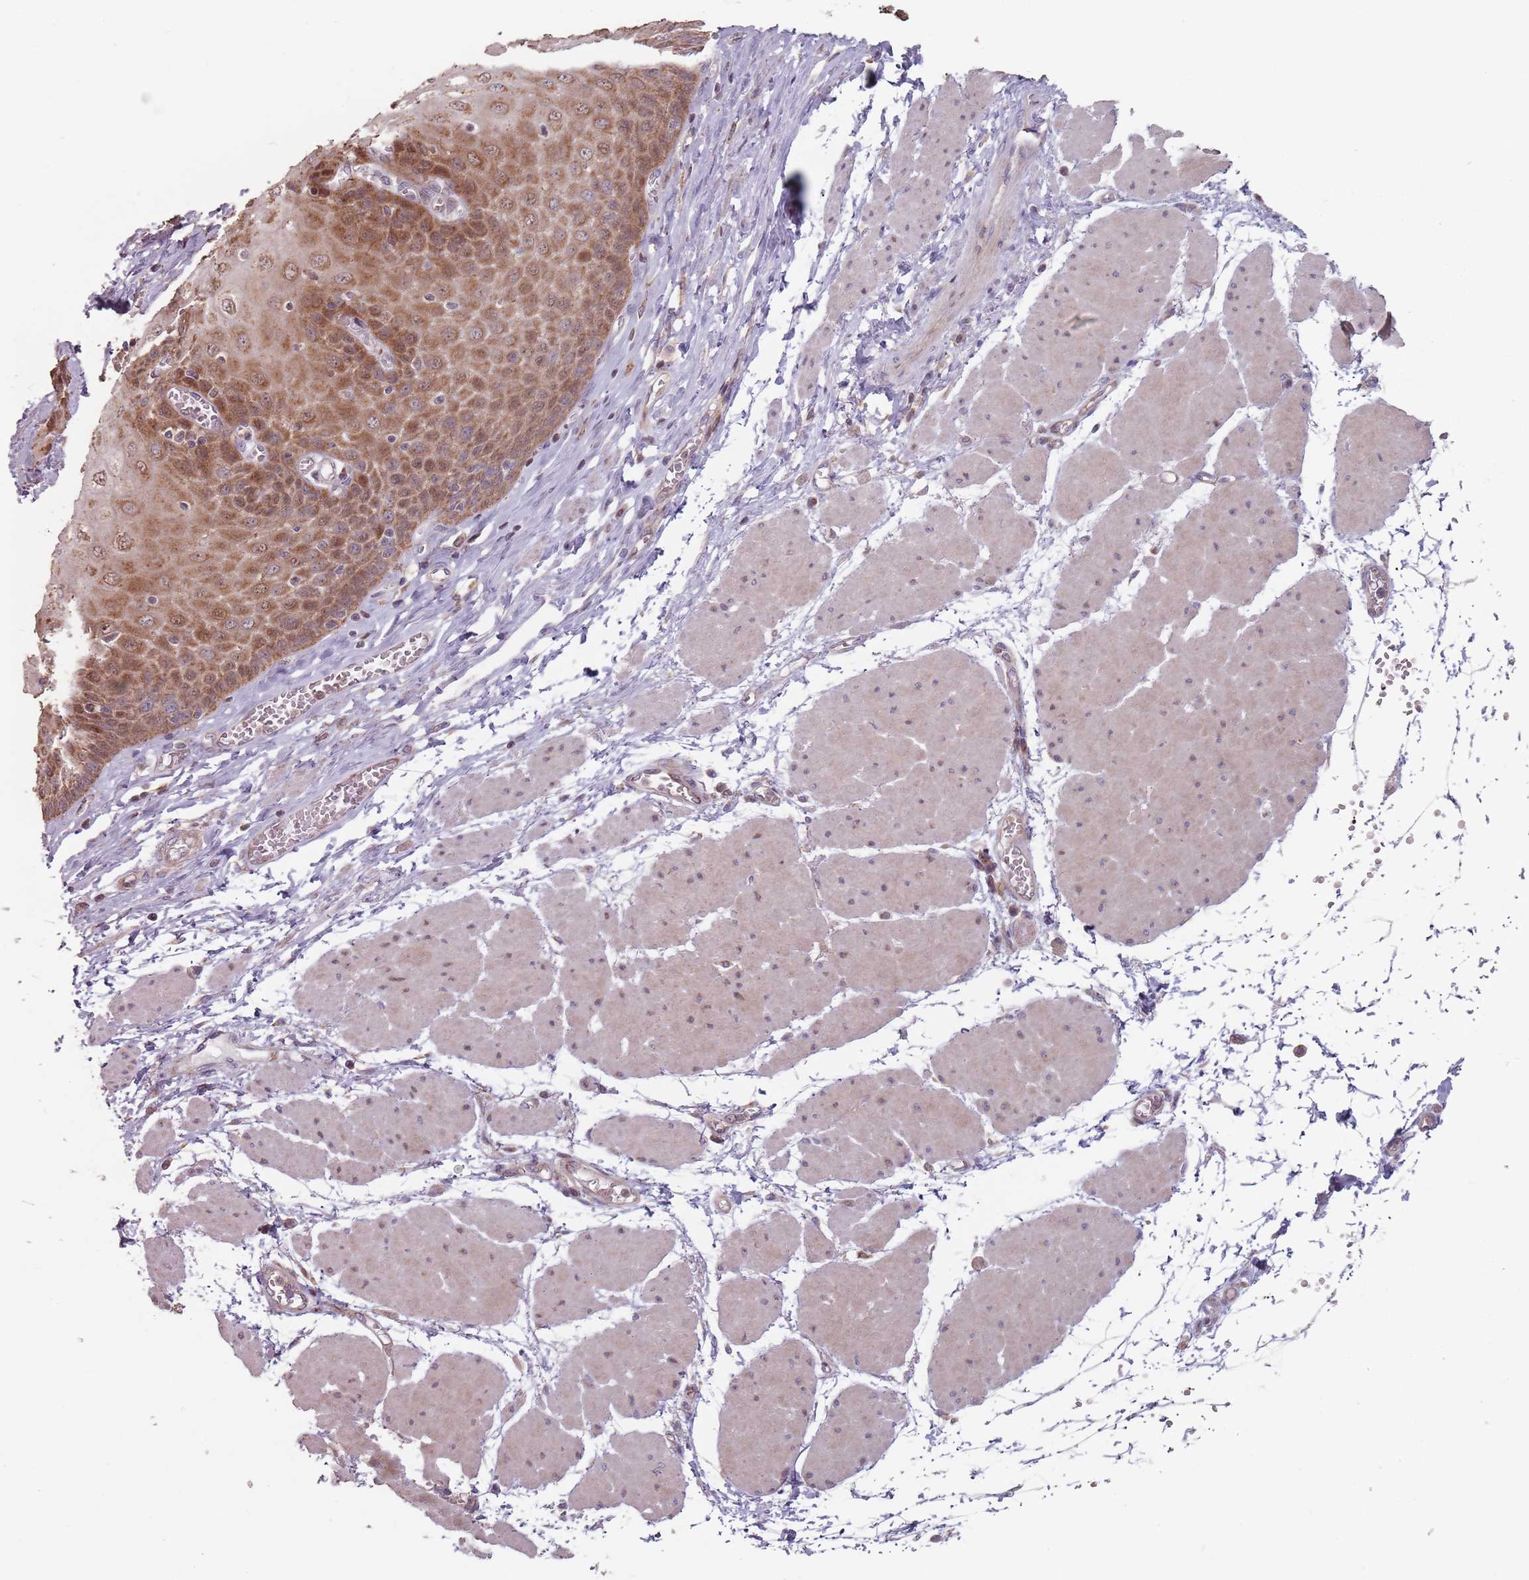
{"staining": {"intensity": "moderate", "quantity": ">75%", "location": "cytoplasmic/membranous"}, "tissue": "esophagus", "cell_type": "Squamous epithelial cells", "image_type": "normal", "snomed": [{"axis": "morphology", "description": "Normal tissue, NOS"}, {"axis": "topography", "description": "Esophagus"}], "caption": "This photomicrograph demonstrates immunohistochemistry staining of unremarkable esophagus, with medium moderate cytoplasmic/membranous staining in approximately >75% of squamous epithelial cells.", "gene": "VPS52", "patient": {"sex": "male", "age": 60}}